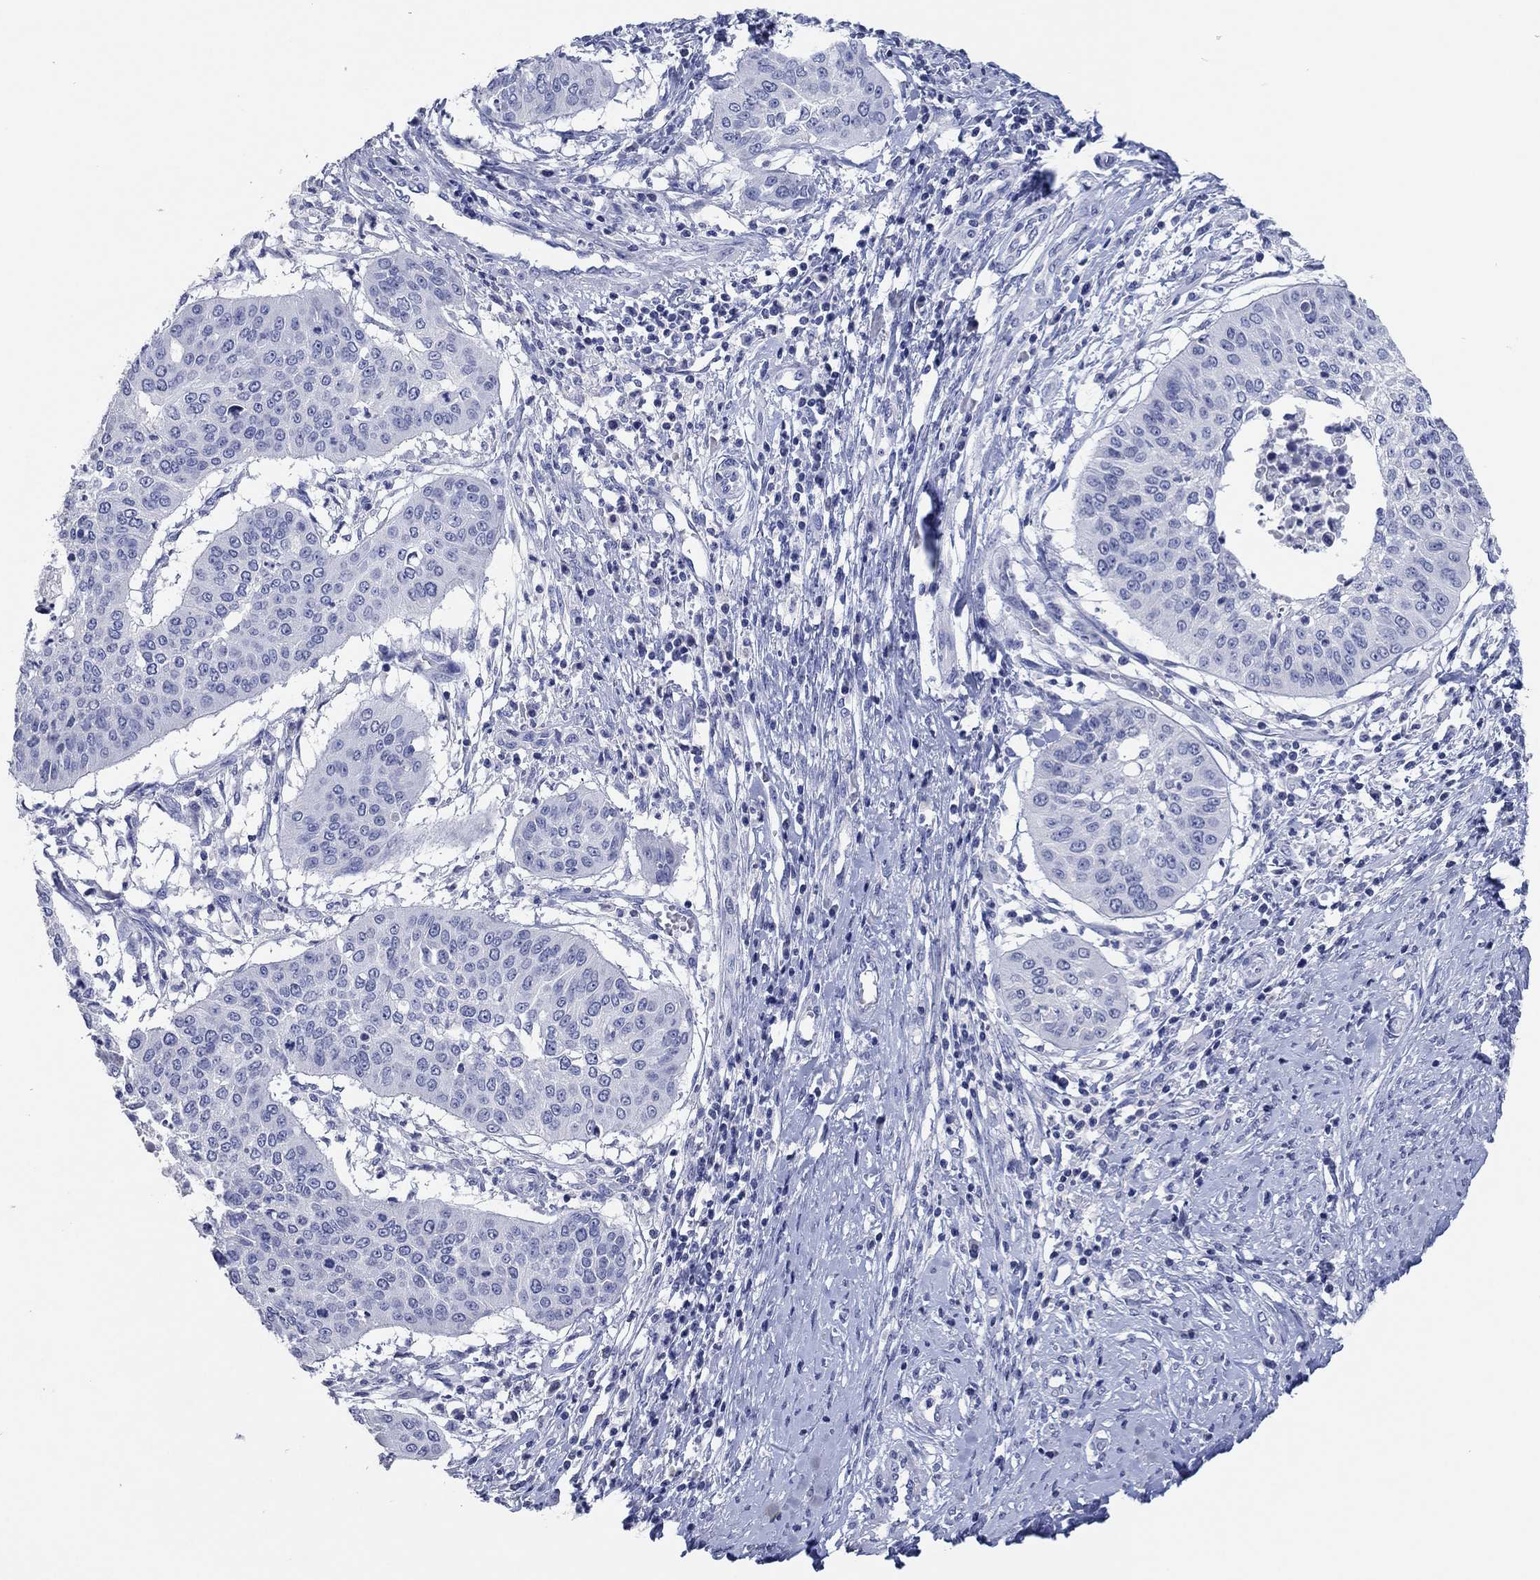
{"staining": {"intensity": "negative", "quantity": "none", "location": "none"}, "tissue": "cervical cancer", "cell_type": "Tumor cells", "image_type": "cancer", "snomed": [{"axis": "morphology", "description": "Normal tissue, NOS"}, {"axis": "morphology", "description": "Squamous cell carcinoma, NOS"}, {"axis": "topography", "description": "Cervix"}], "caption": "IHC of cervical squamous cell carcinoma shows no staining in tumor cells.", "gene": "POU5F1", "patient": {"sex": "female", "age": 39}}